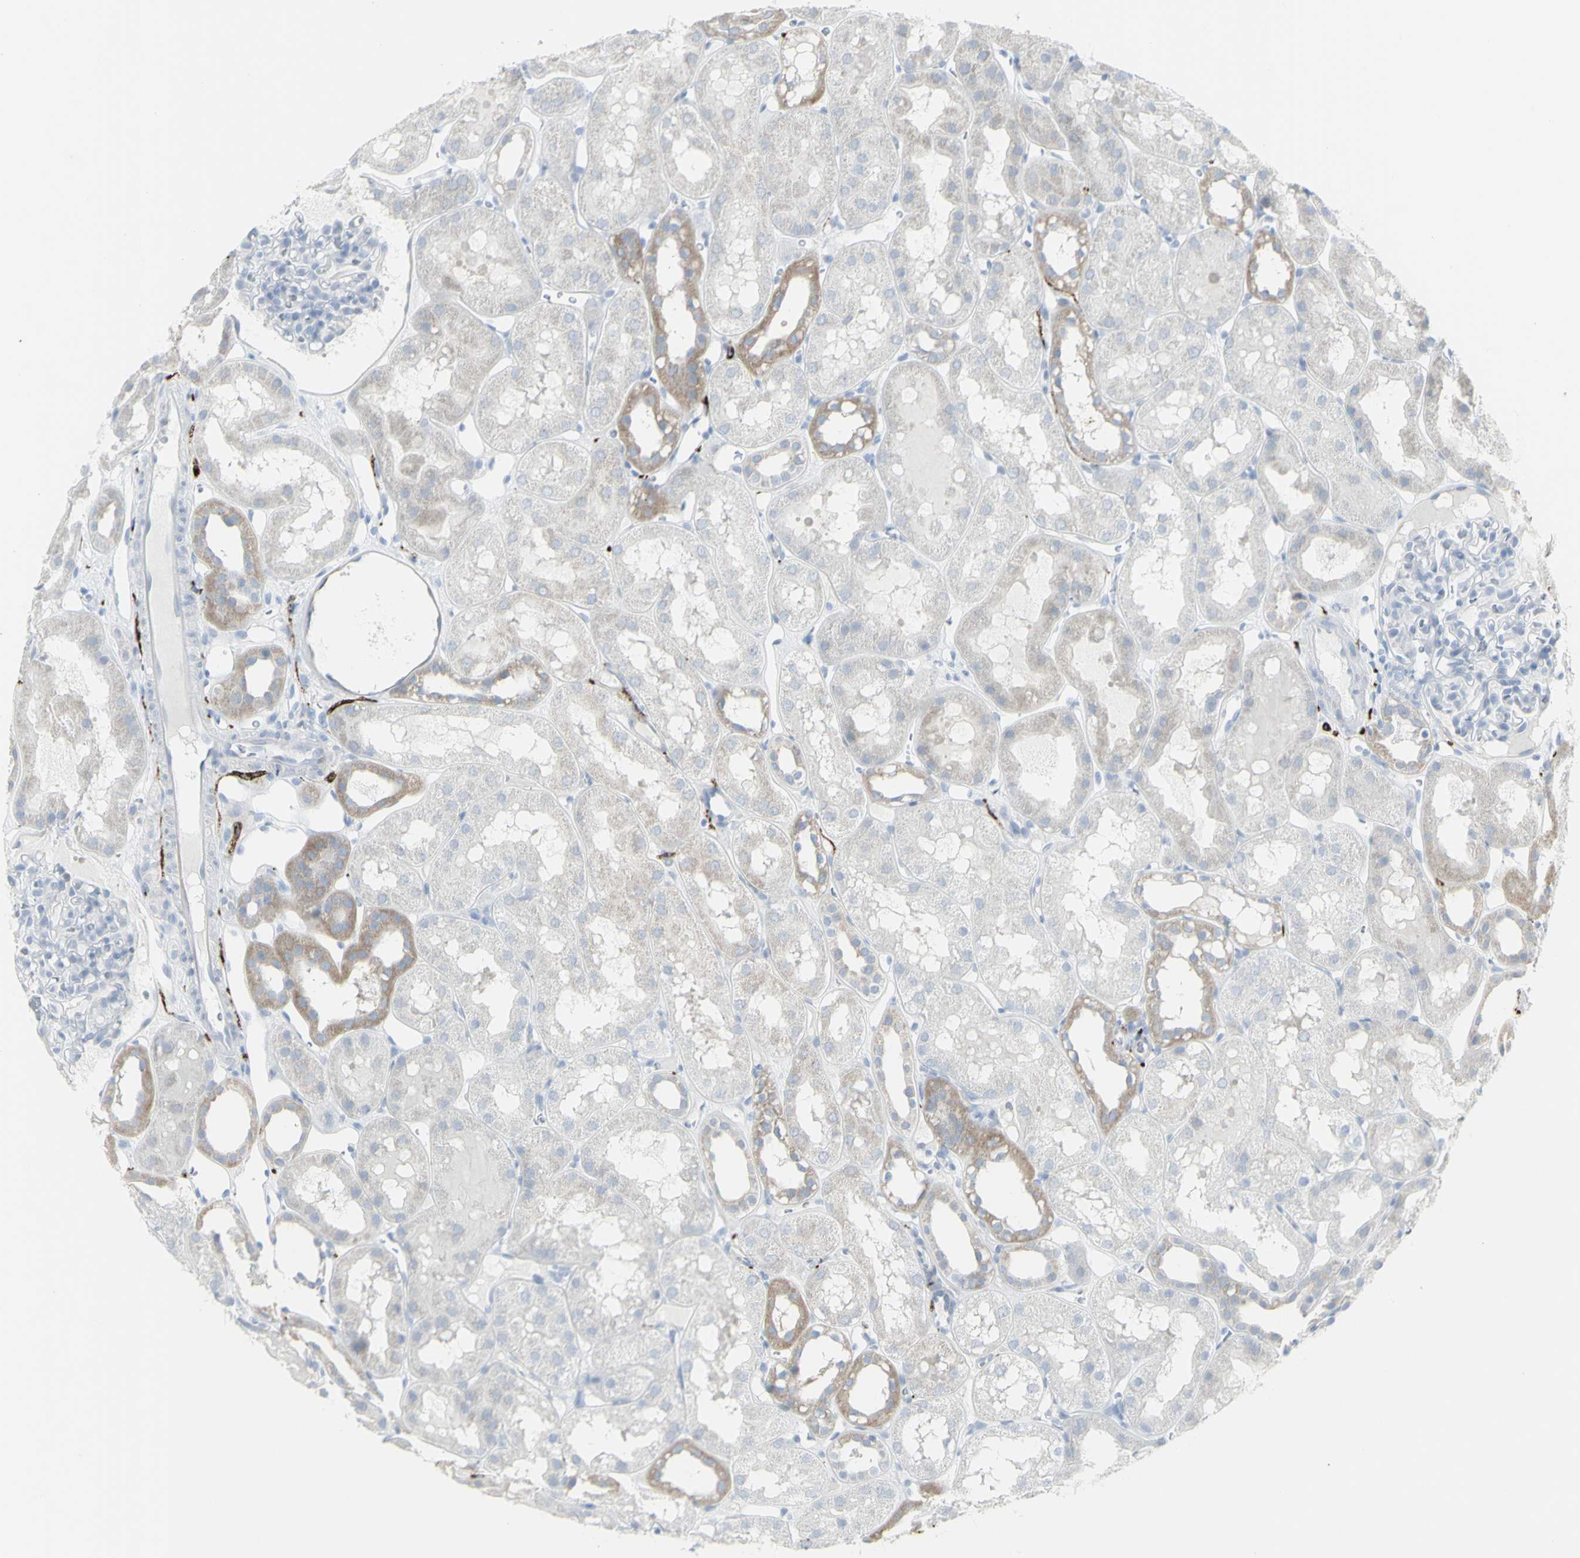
{"staining": {"intensity": "negative", "quantity": "none", "location": "none"}, "tissue": "kidney", "cell_type": "Cells in glomeruli", "image_type": "normal", "snomed": [{"axis": "morphology", "description": "Normal tissue, NOS"}, {"axis": "topography", "description": "Kidney"}, {"axis": "topography", "description": "Urinary bladder"}], "caption": "DAB (3,3'-diaminobenzidine) immunohistochemical staining of benign human kidney demonstrates no significant positivity in cells in glomeruli.", "gene": "ENSG00000198211", "patient": {"sex": "male", "age": 16}}